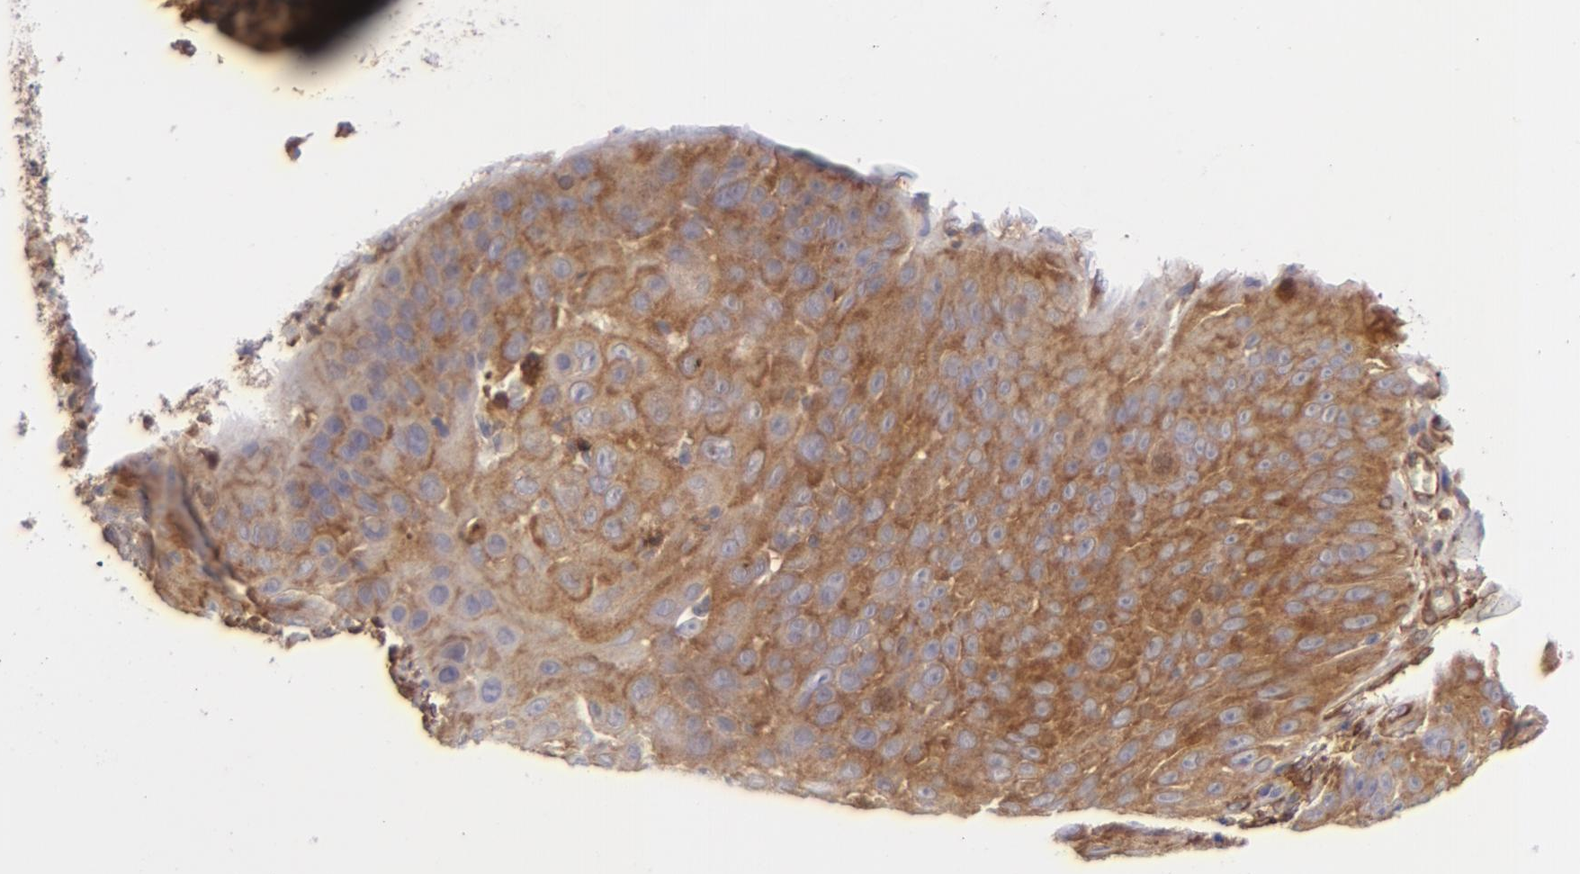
{"staining": {"intensity": "moderate", "quantity": ">75%", "location": "cytoplasmic/membranous"}, "tissue": "skin cancer", "cell_type": "Tumor cells", "image_type": "cancer", "snomed": [{"axis": "morphology", "description": "Squamous cell carcinoma, NOS"}, {"axis": "topography", "description": "Skin"}], "caption": "The photomicrograph demonstrates a brown stain indicating the presence of a protein in the cytoplasmic/membranous of tumor cells in skin cancer. The staining is performed using DAB brown chromogen to label protein expression. The nuclei are counter-stained blue using hematoxylin.", "gene": "VCL", "patient": {"sex": "male", "age": 82}}